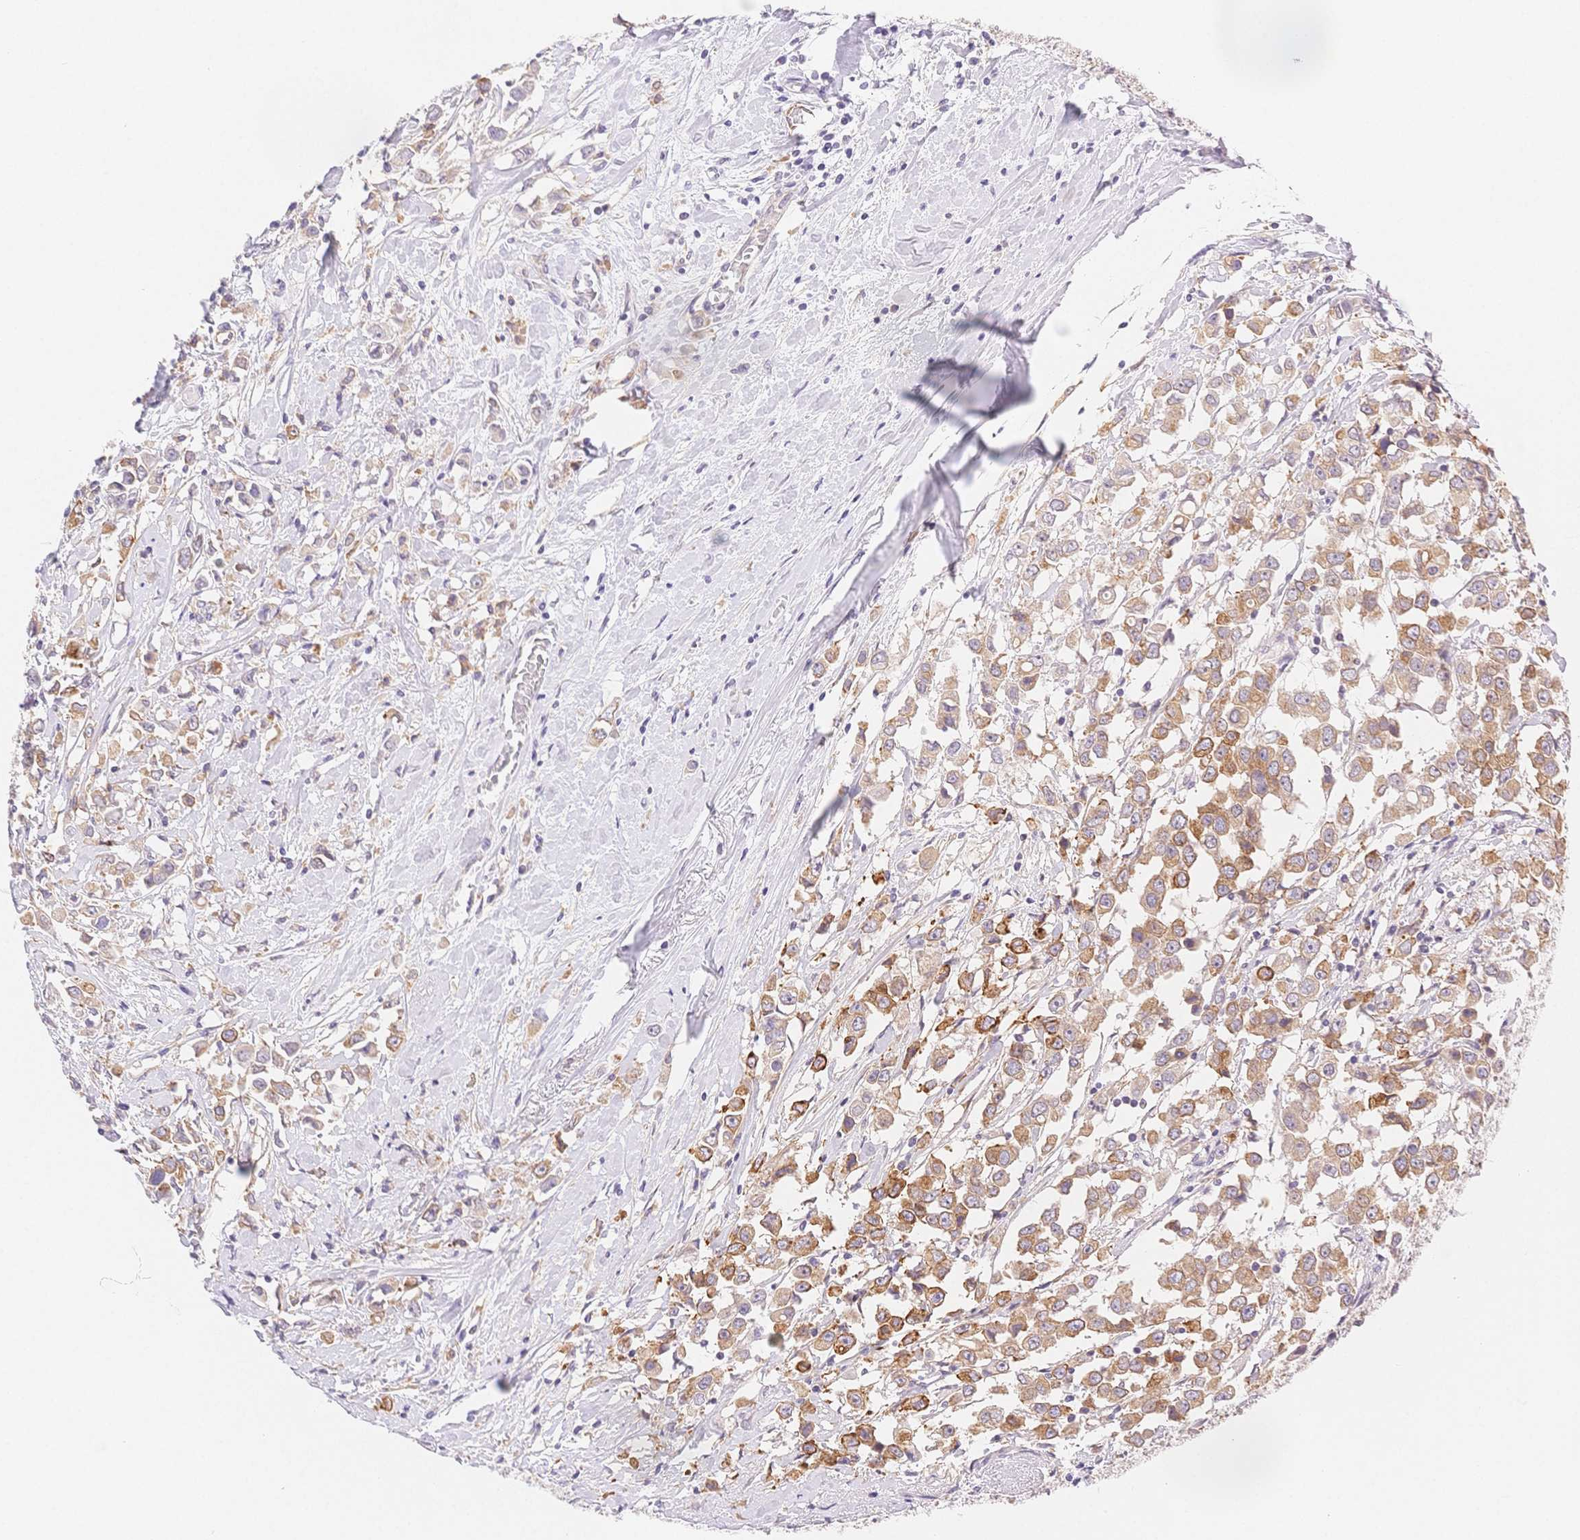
{"staining": {"intensity": "moderate", "quantity": ">75%", "location": "cytoplasmic/membranous"}, "tissue": "breast cancer", "cell_type": "Tumor cells", "image_type": "cancer", "snomed": [{"axis": "morphology", "description": "Duct carcinoma"}, {"axis": "topography", "description": "Breast"}], "caption": "Approximately >75% of tumor cells in breast cancer (invasive ductal carcinoma) exhibit moderate cytoplasmic/membranous protein positivity as visualized by brown immunohistochemical staining.", "gene": "CSN1S1", "patient": {"sex": "female", "age": 61}}